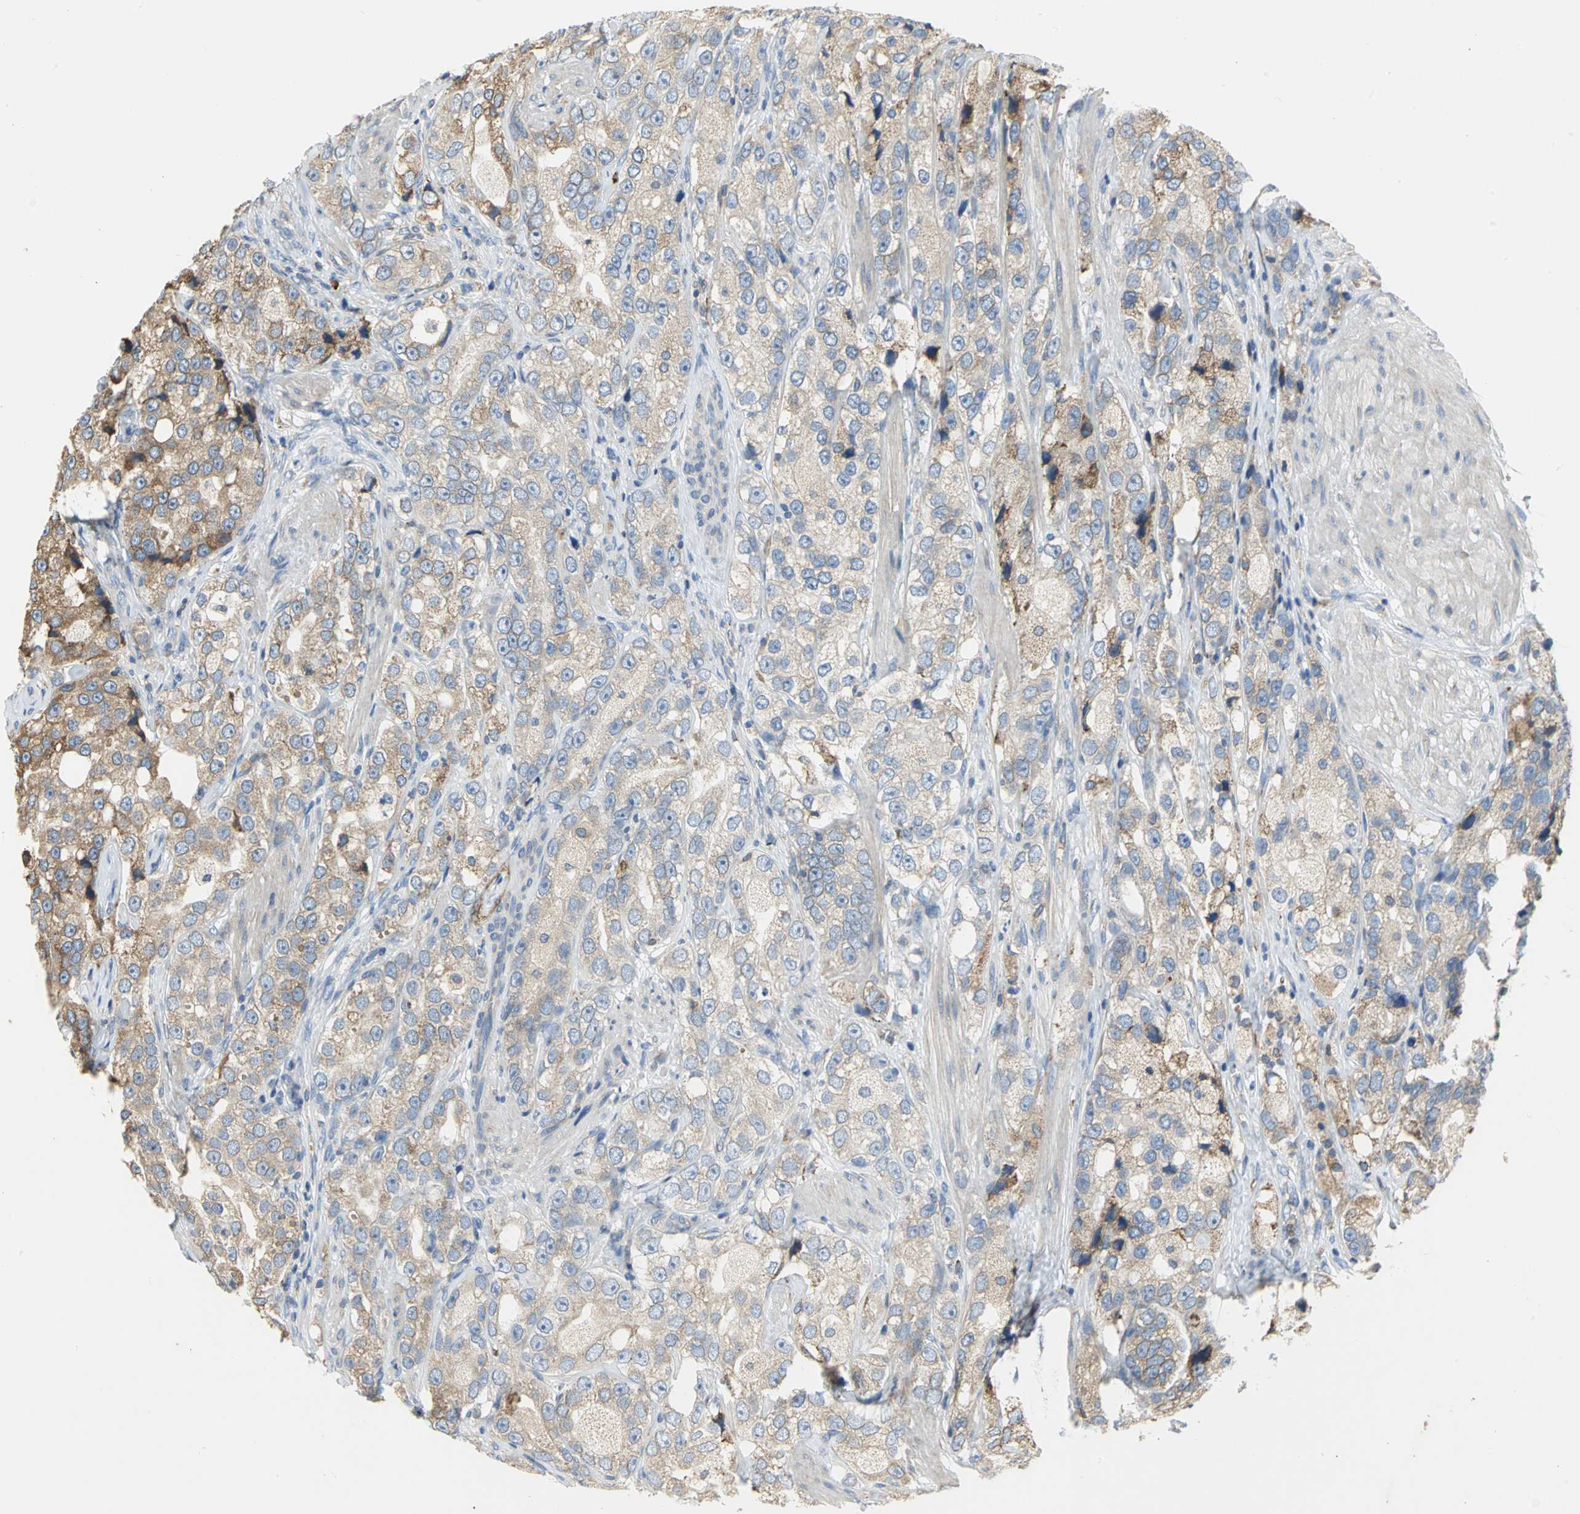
{"staining": {"intensity": "moderate", "quantity": ">75%", "location": "cytoplasmic/membranous"}, "tissue": "prostate cancer", "cell_type": "Tumor cells", "image_type": "cancer", "snomed": [{"axis": "morphology", "description": "Adenocarcinoma, High grade"}, {"axis": "topography", "description": "Prostate"}], "caption": "High-power microscopy captured an immunohistochemistry (IHC) histopathology image of prostate cancer, revealing moderate cytoplasmic/membranous positivity in approximately >75% of tumor cells.", "gene": "SDF2L1", "patient": {"sex": "male", "age": 63}}